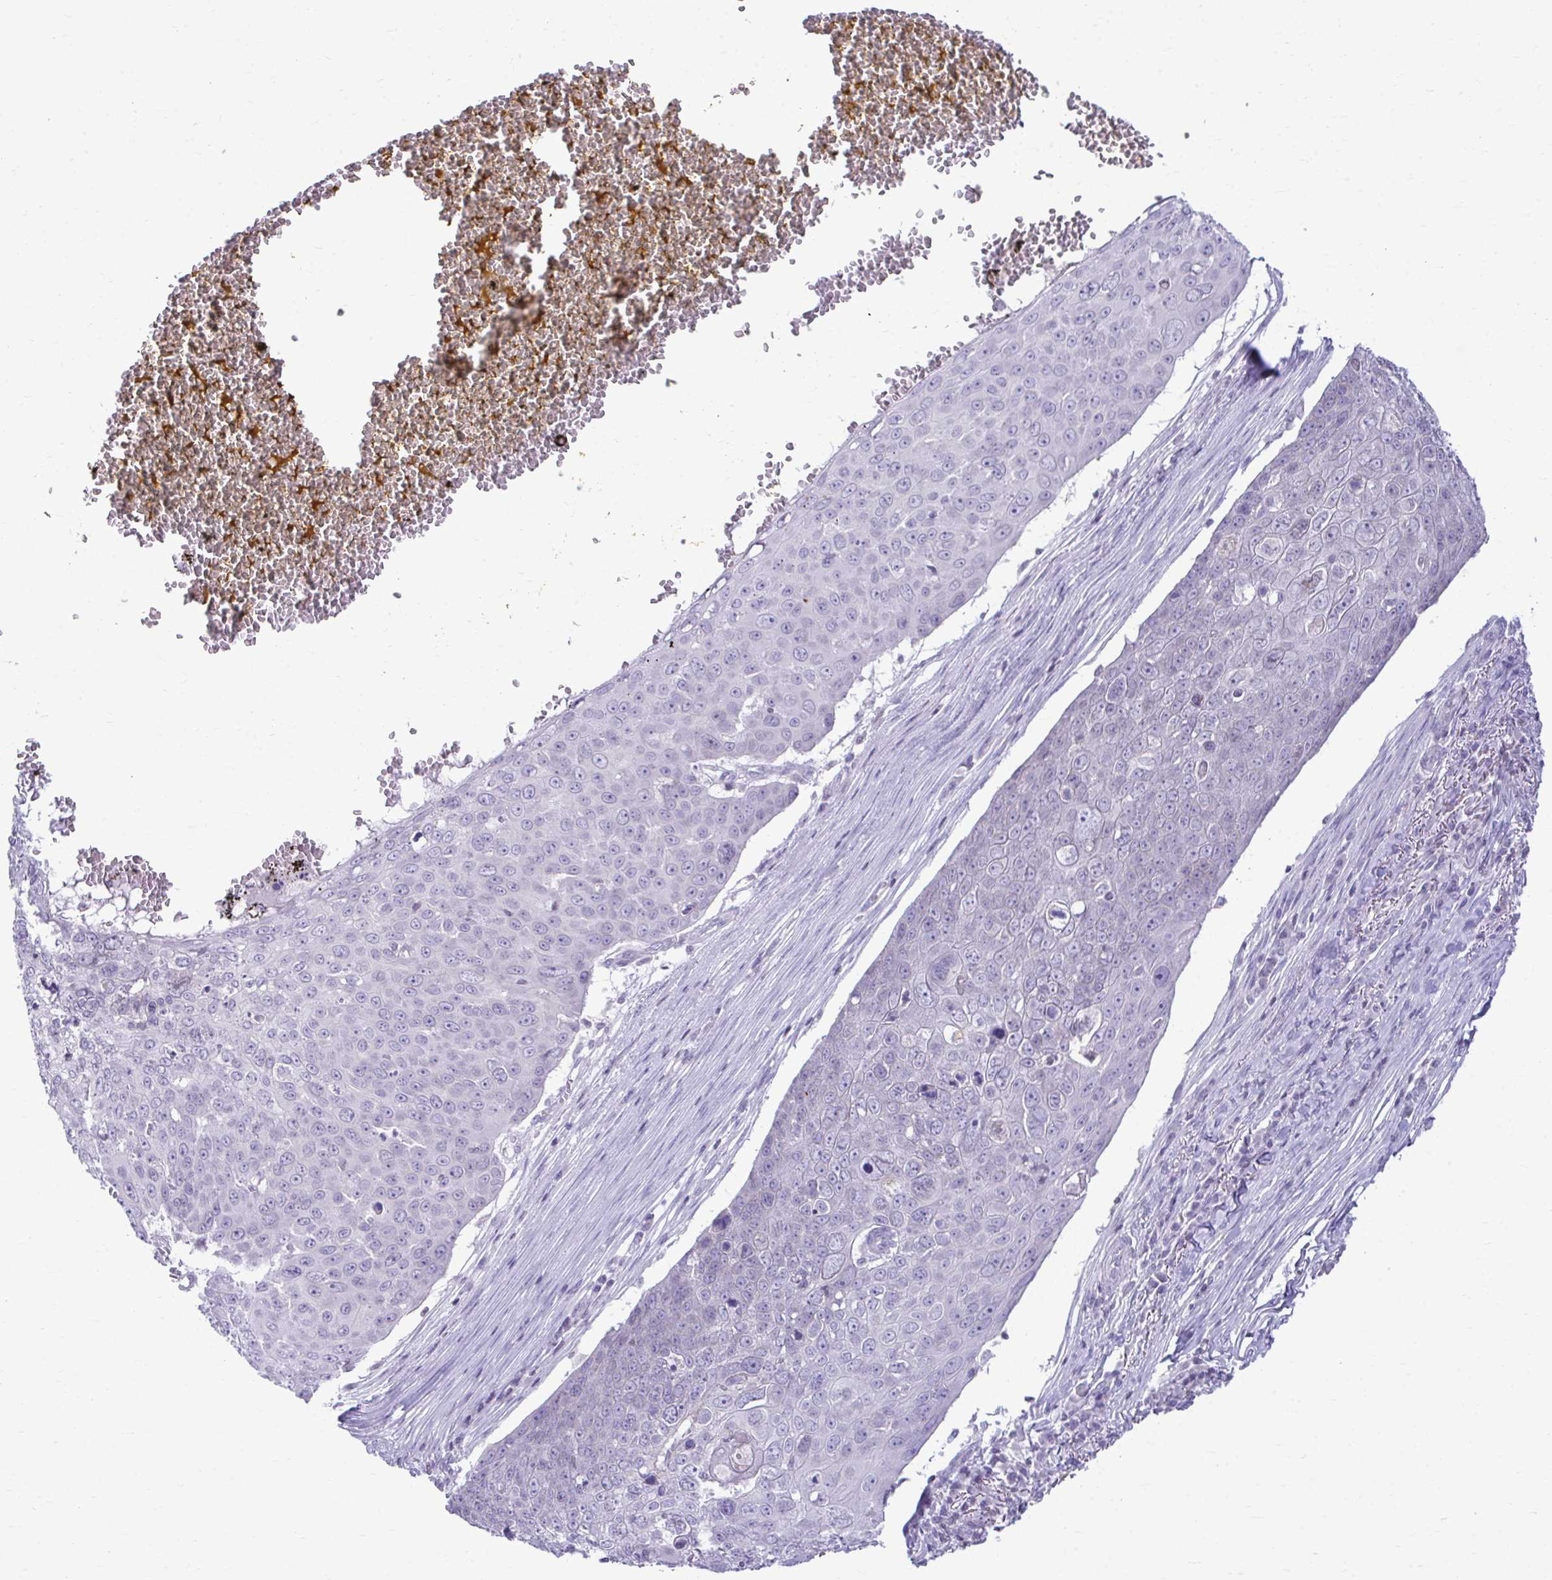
{"staining": {"intensity": "negative", "quantity": "none", "location": "none"}, "tissue": "skin cancer", "cell_type": "Tumor cells", "image_type": "cancer", "snomed": [{"axis": "morphology", "description": "Squamous cell carcinoma, NOS"}, {"axis": "topography", "description": "Skin"}], "caption": "The photomicrograph shows no staining of tumor cells in skin cancer (squamous cell carcinoma). (IHC, brightfield microscopy, high magnification).", "gene": "OR7A5", "patient": {"sex": "male", "age": 71}}